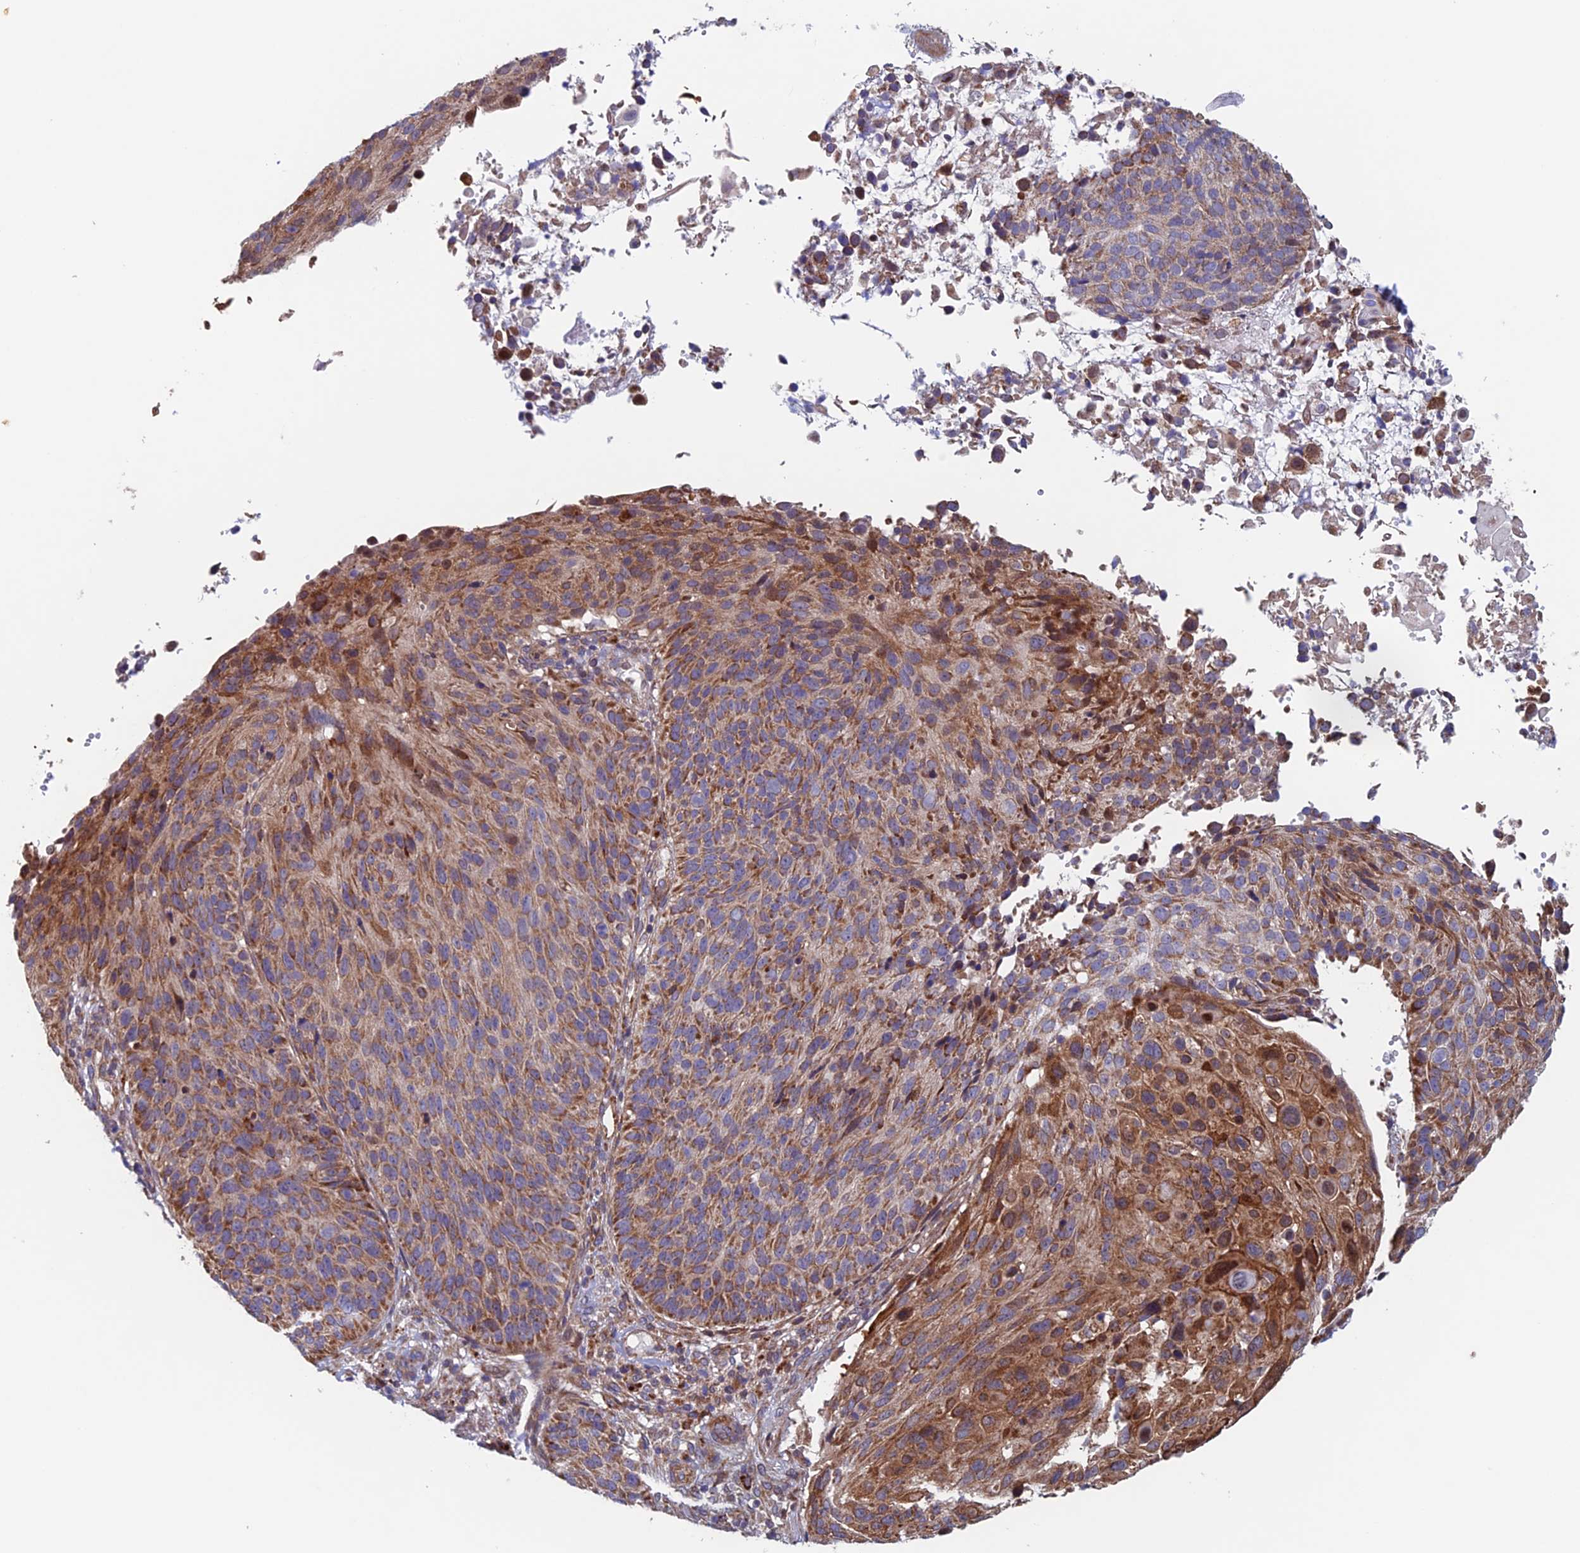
{"staining": {"intensity": "moderate", "quantity": ">75%", "location": "cytoplasmic/membranous"}, "tissue": "cervical cancer", "cell_type": "Tumor cells", "image_type": "cancer", "snomed": [{"axis": "morphology", "description": "Squamous cell carcinoma, NOS"}, {"axis": "topography", "description": "Cervix"}], "caption": "Cervical squamous cell carcinoma stained with a protein marker displays moderate staining in tumor cells.", "gene": "MRPL1", "patient": {"sex": "female", "age": 74}}